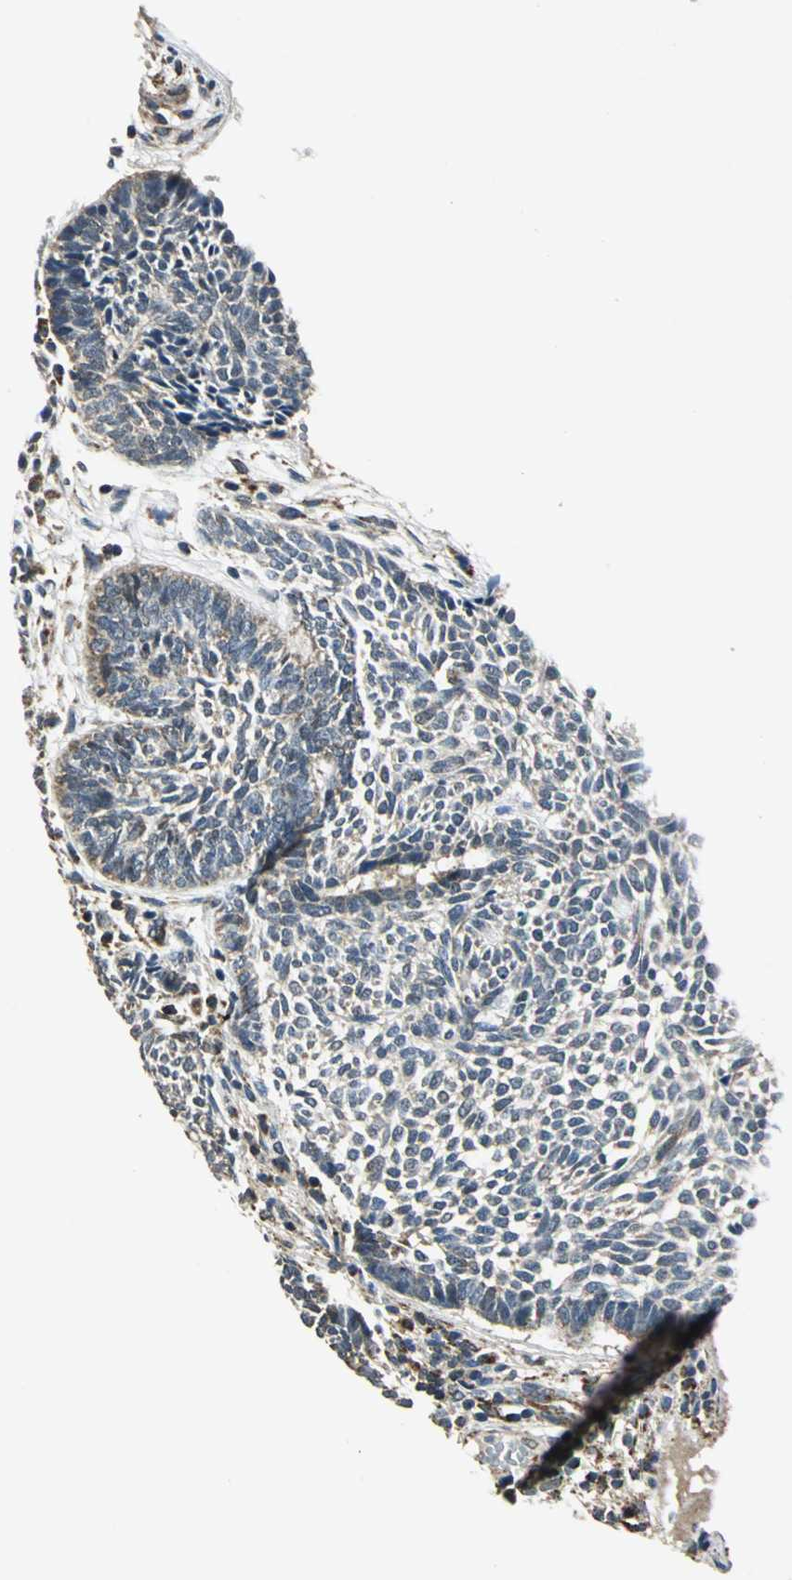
{"staining": {"intensity": "weak", "quantity": ">75%", "location": "cytoplasmic/membranous"}, "tissue": "skin cancer", "cell_type": "Tumor cells", "image_type": "cancer", "snomed": [{"axis": "morphology", "description": "Normal tissue, NOS"}, {"axis": "morphology", "description": "Basal cell carcinoma"}, {"axis": "topography", "description": "Skin"}], "caption": "Tumor cells exhibit low levels of weak cytoplasmic/membranous expression in approximately >75% of cells in human skin cancer (basal cell carcinoma). Nuclei are stained in blue.", "gene": "NUDT2", "patient": {"sex": "male", "age": 87}}